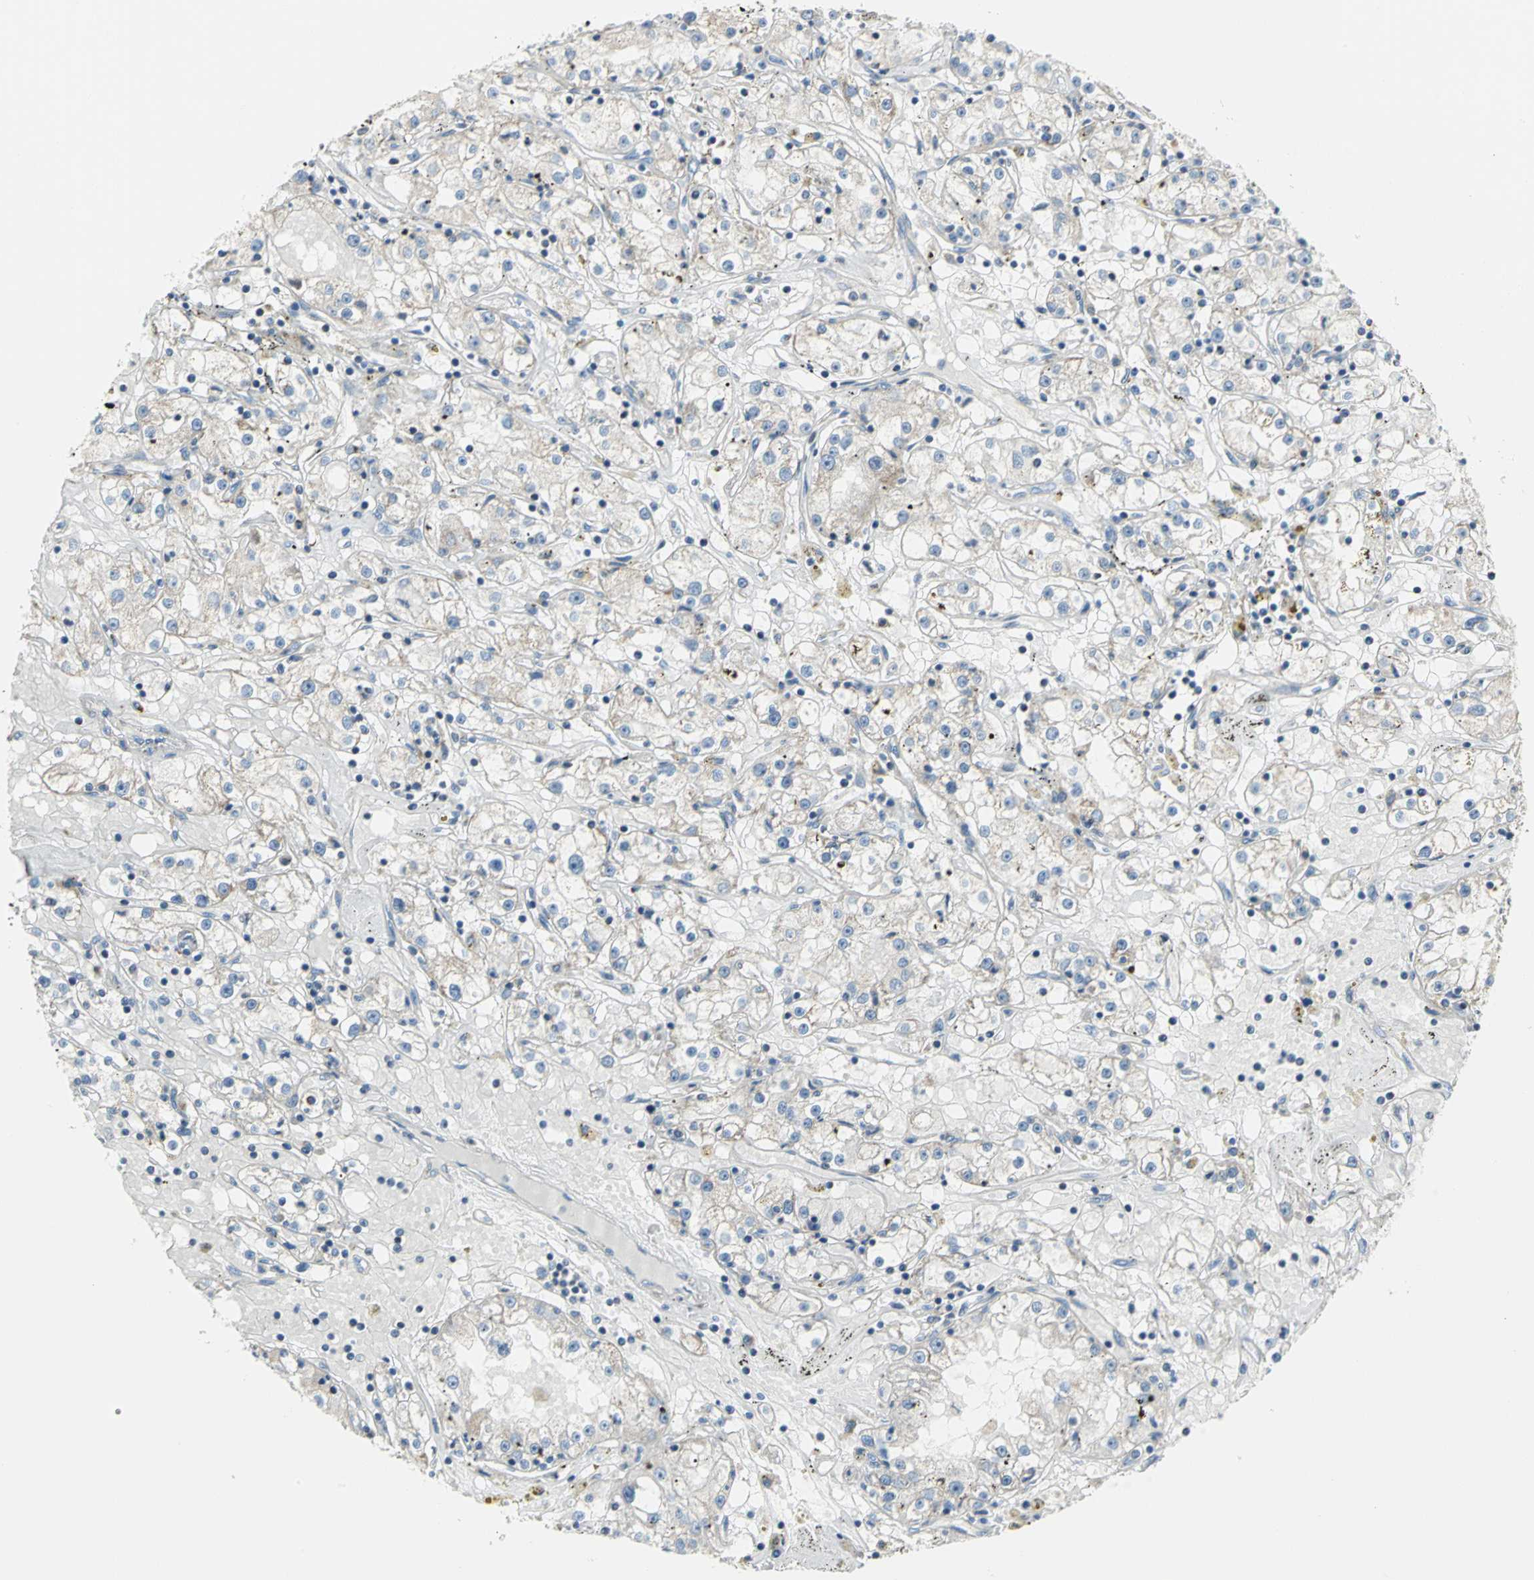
{"staining": {"intensity": "negative", "quantity": "none", "location": "none"}, "tissue": "renal cancer", "cell_type": "Tumor cells", "image_type": "cancer", "snomed": [{"axis": "morphology", "description": "Adenocarcinoma, NOS"}, {"axis": "topography", "description": "Kidney"}], "caption": "Image shows no significant protein staining in tumor cells of adenocarcinoma (renal). (Stains: DAB (3,3'-diaminobenzidine) IHC with hematoxylin counter stain, Microscopy: brightfield microscopy at high magnification).", "gene": "ALOX15", "patient": {"sex": "male", "age": 56}}